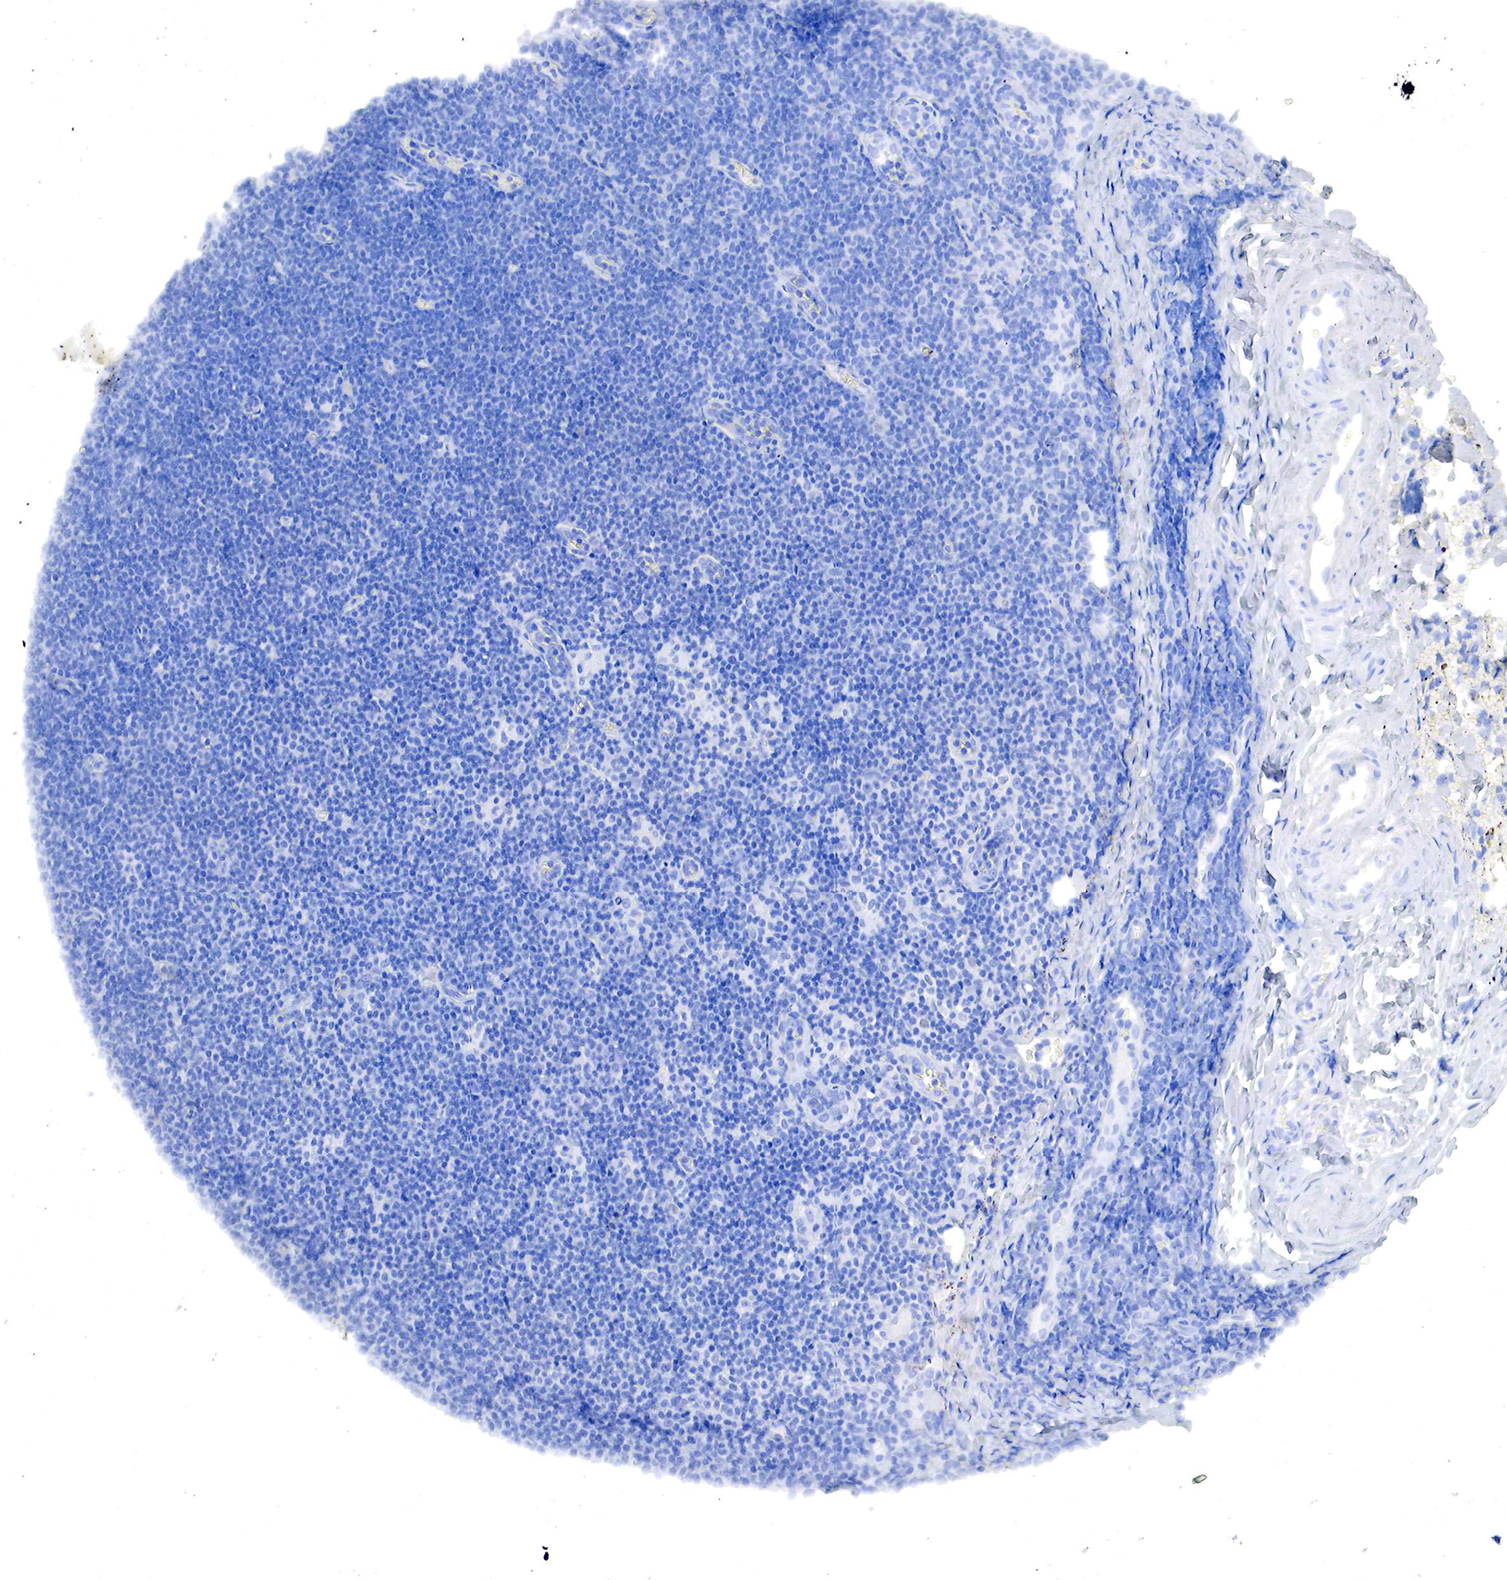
{"staining": {"intensity": "negative", "quantity": "none", "location": "none"}, "tissue": "lymphoma", "cell_type": "Tumor cells", "image_type": "cancer", "snomed": [{"axis": "morphology", "description": "Malignant lymphoma, non-Hodgkin's type, Low grade"}, {"axis": "topography", "description": "Lymph node"}], "caption": "High magnification brightfield microscopy of malignant lymphoma, non-Hodgkin's type (low-grade) stained with DAB (3,3'-diaminobenzidine) (brown) and counterstained with hematoxylin (blue): tumor cells show no significant expression.", "gene": "OTC", "patient": {"sex": "male", "age": 57}}